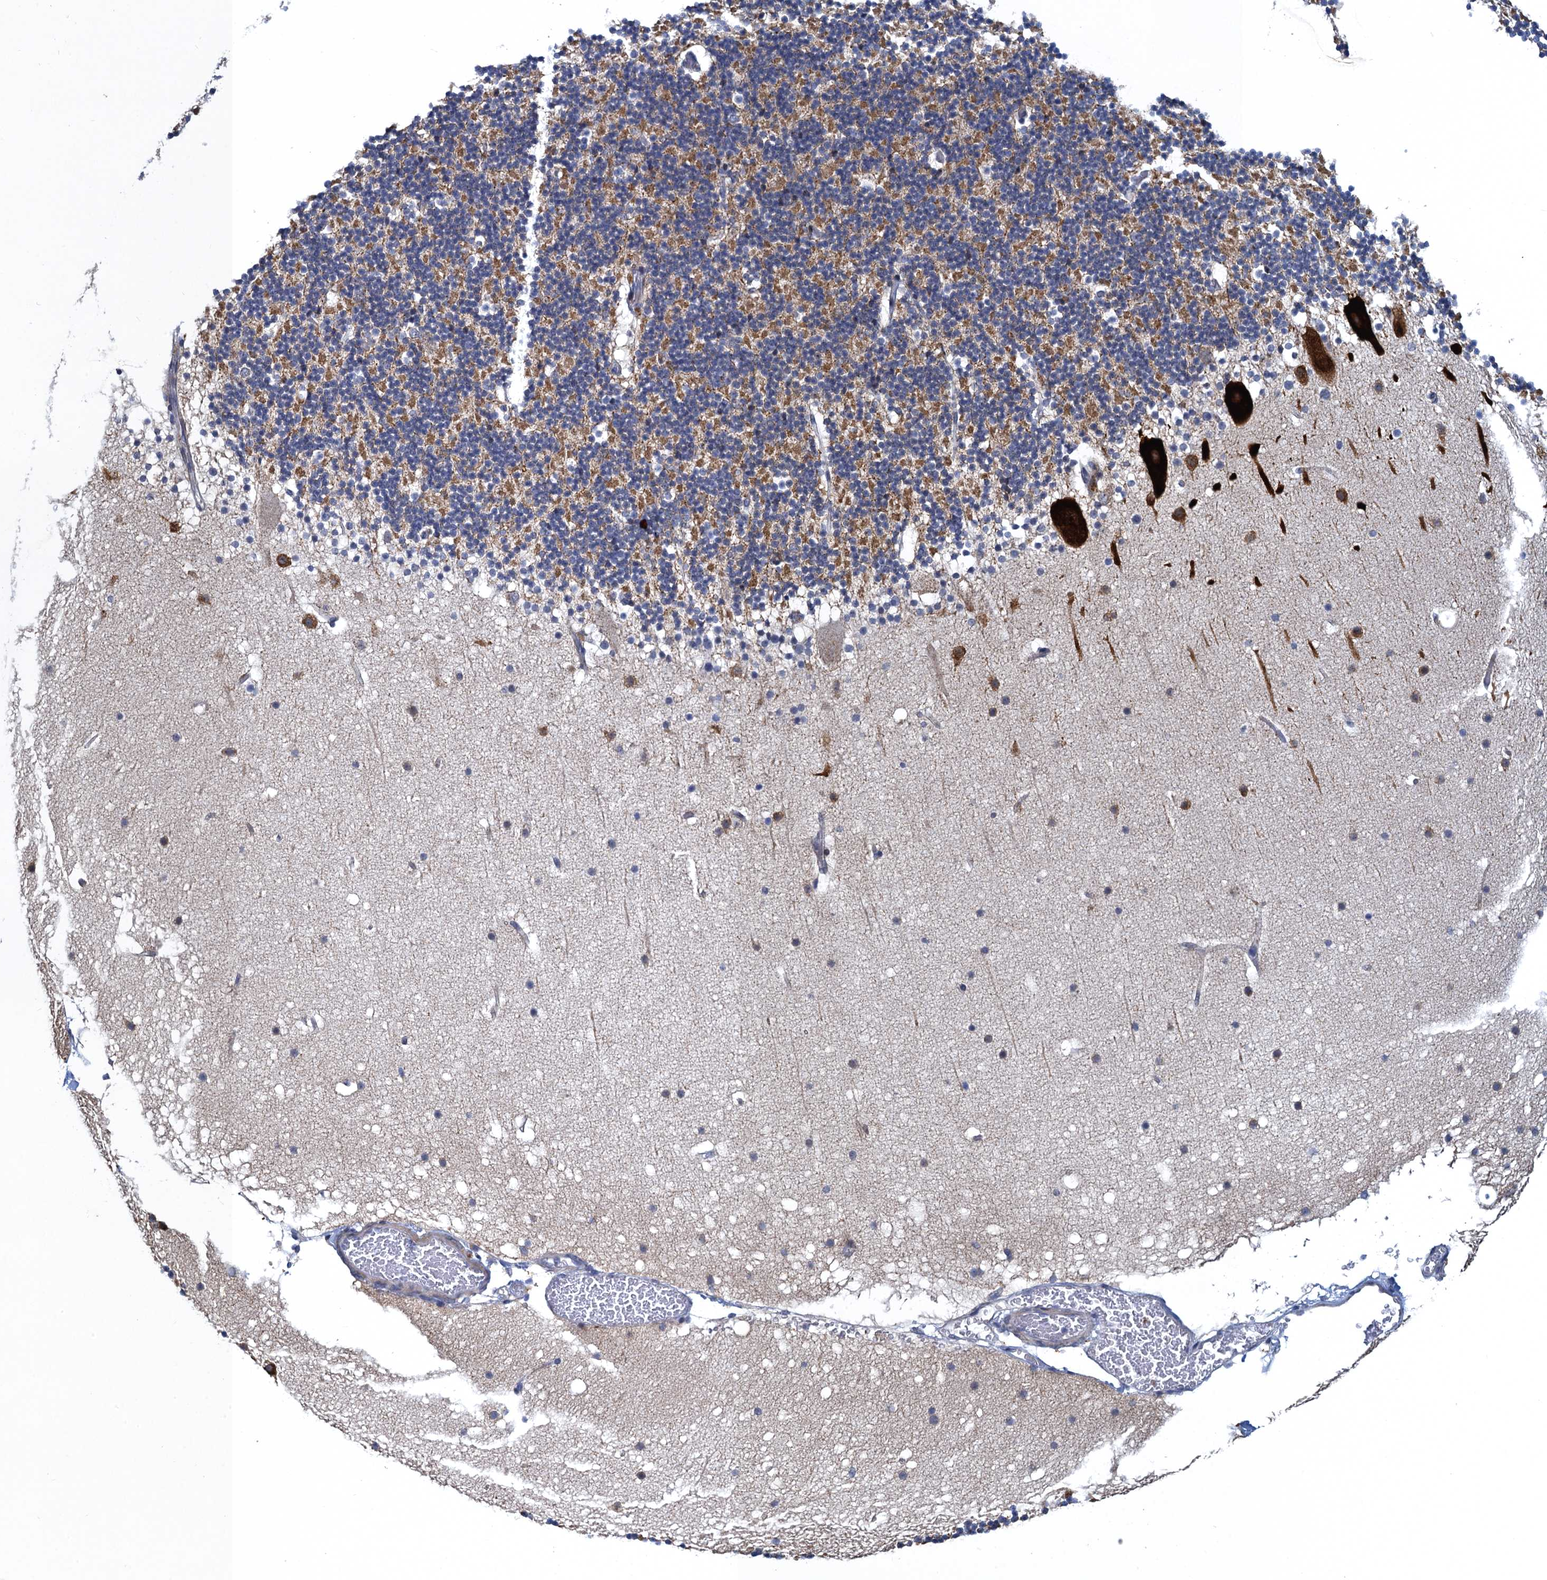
{"staining": {"intensity": "moderate", "quantity": "25%-75%", "location": "cytoplasmic/membranous"}, "tissue": "cerebellum", "cell_type": "Cells in granular layer", "image_type": "normal", "snomed": [{"axis": "morphology", "description": "Normal tissue, NOS"}, {"axis": "topography", "description": "Cerebellum"}], "caption": "Protein expression analysis of unremarkable human cerebellum reveals moderate cytoplasmic/membranous staining in approximately 25%-75% of cells in granular layer.", "gene": "ATOSA", "patient": {"sex": "male", "age": 57}}